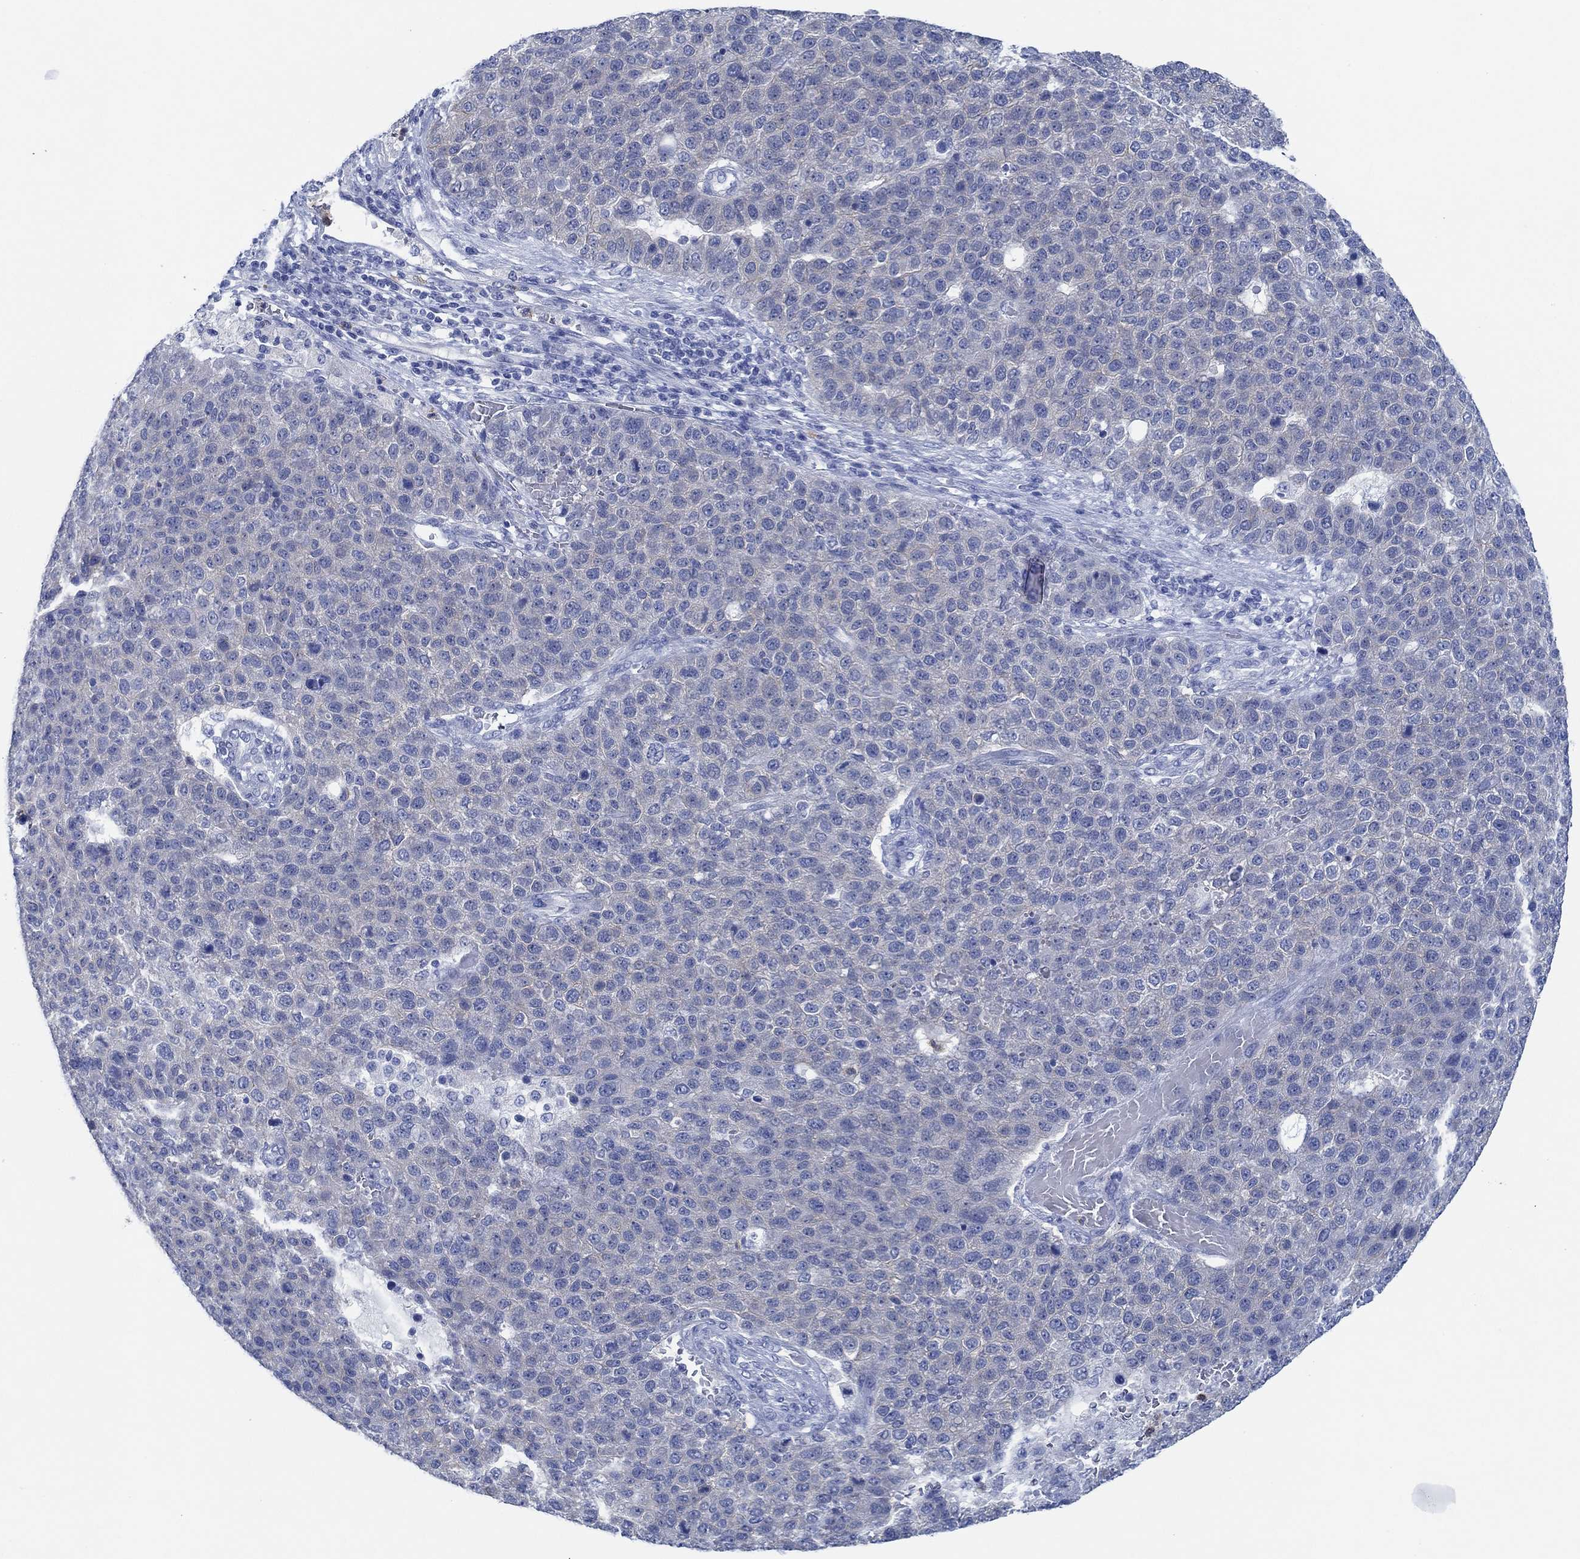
{"staining": {"intensity": "weak", "quantity": "<25%", "location": "cytoplasmic/membranous"}, "tissue": "pancreatic cancer", "cell_type": "Tumor cells", "image_type": "cancer", "snomed": [{"axis": "morphology", "description": "Adenocarcinoma, NOS"}, {"axis": "topography", "description": "Pancreas"}], "caption": "The immunohistochemistry (IHC) micrograph has no significant staining in tumor cells of adenocarcinoma (pancreatic) tissue. (Stains: DAB immunohistochemistry (IHC) with hematoxylin counter stain, Microscopy: brightfield microscopy at high magnification).", "gene": "ZNF671", "patient": {"sex": "female", "age": 61}}